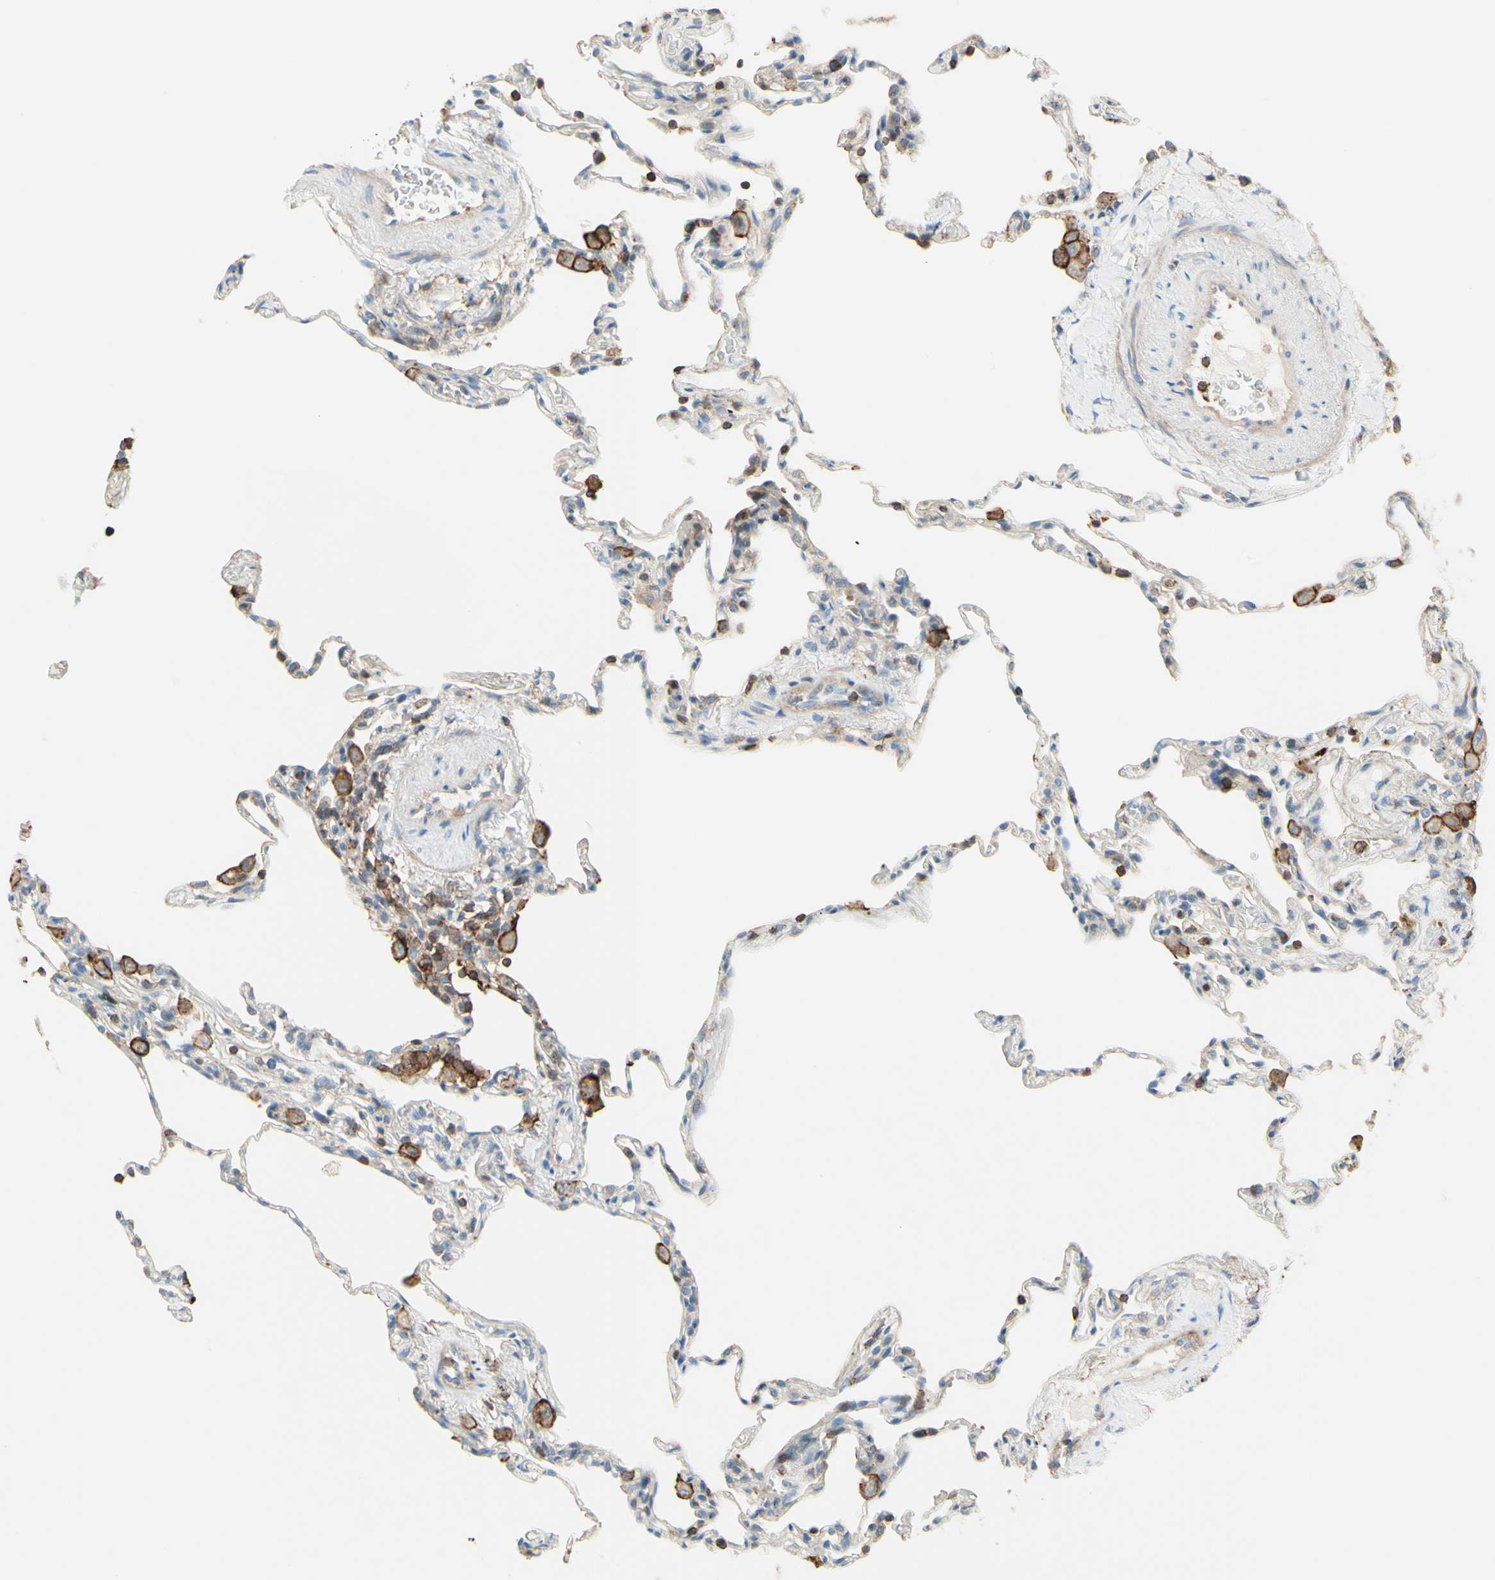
{"staining": {"intensity": "negative", "quantity": "none", "location": "none"}, "tissue": "lung", "cell_type": "Alveolar cells", "image_type": "normal", "snomed": [{"axis": "morphology", "description": "Normal tissue, NOS"}, {"axis": "topography", "description": "Lung"}], "caption": "DAB immunohistochemical staining of unremarkable human lung shows no significant positivity in alveolar cells.", "gene": "SEMA4C", "patient": {"sex": "male", "age": 59}}